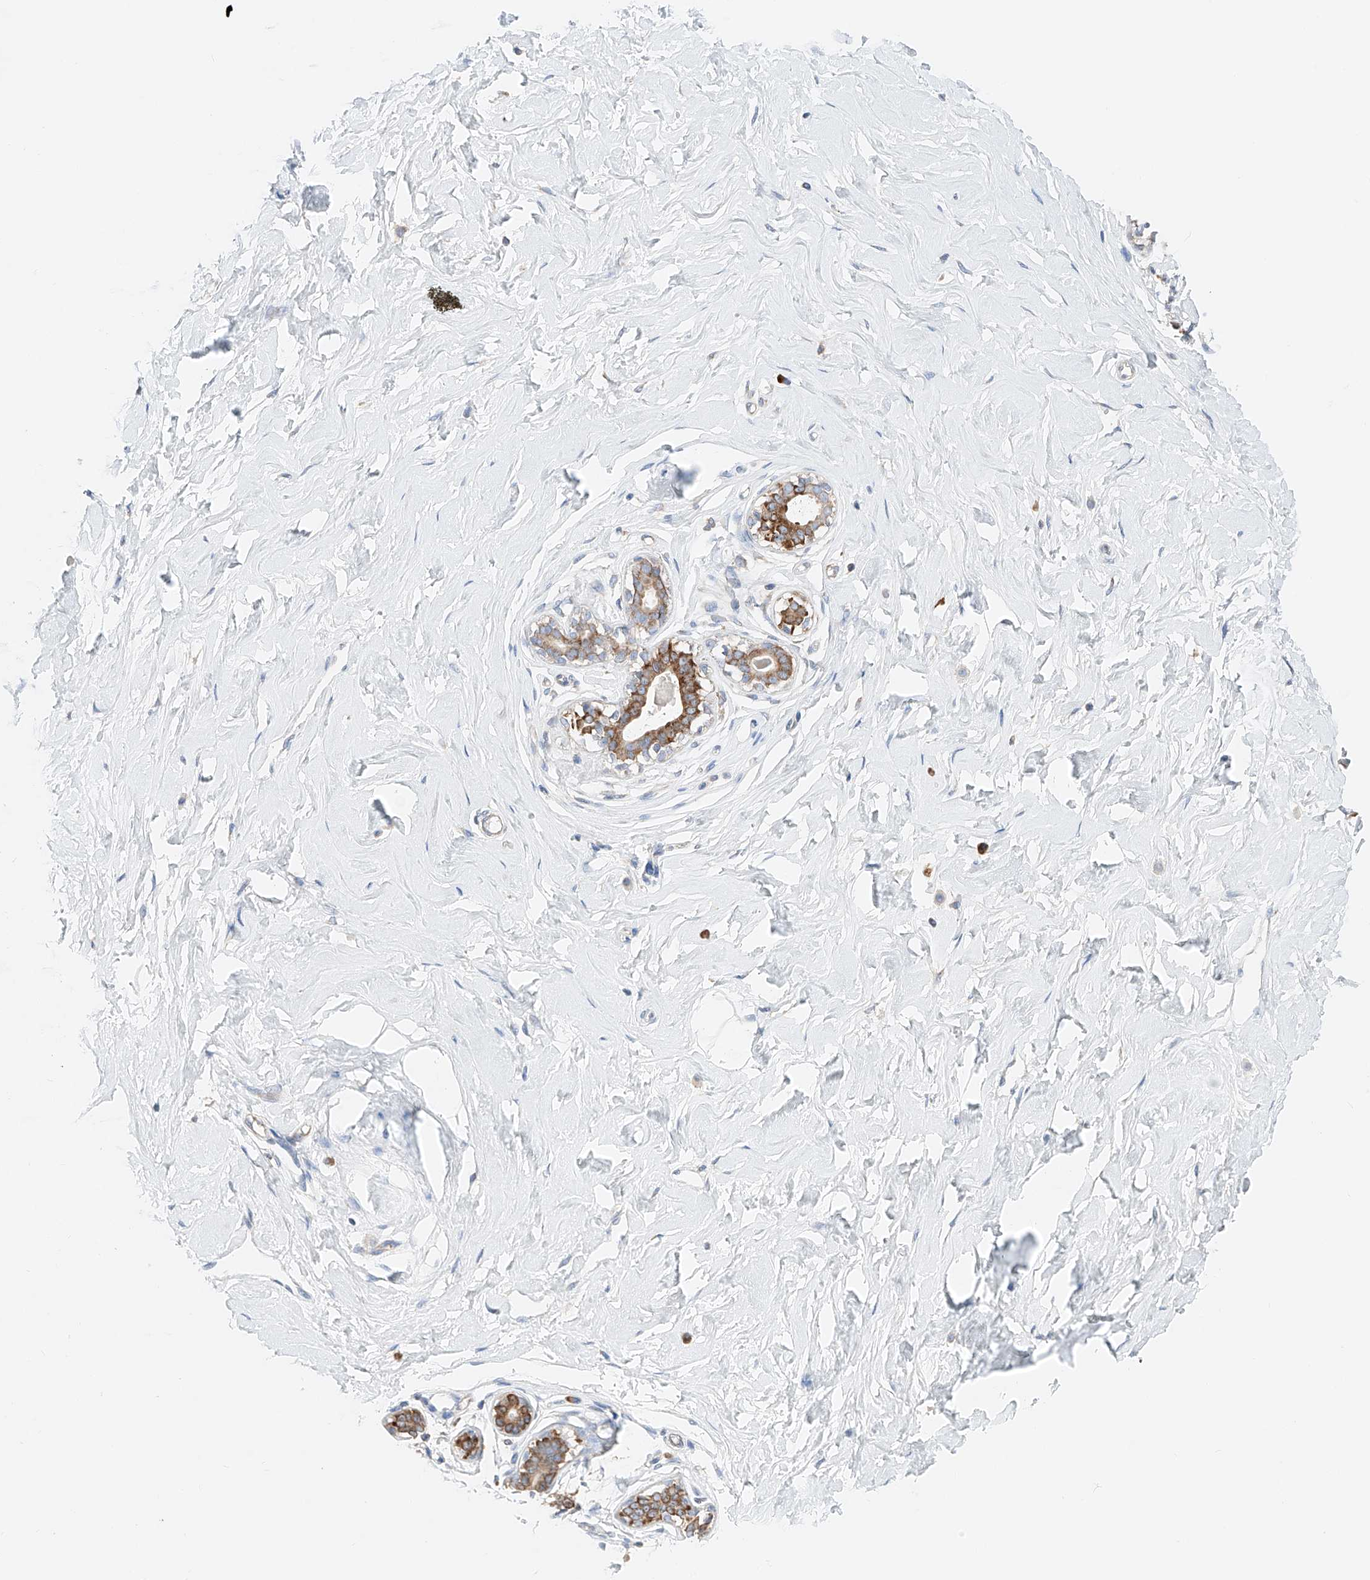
{"staining": {"intensity": "negative", "quantity": "none", "location": "none"}, "tissue": "breast", "cell_type": "Adipocytes", "image_type": "normal", "snomed": [{"axis": "morphology", "description": "Normal tissue, NOS"}, {"axis": "morphology", "description": "Adenoma, NOS"}, {"axis": "topography", "description": "Breast"}], "caption": "This is a micrograph of immunohistochemistry staining of unremarkable breast, which shows no expression in adipocytes. (Immunohistochemistry, brightfield microscopy, high magnification).", "gene": "CRELD1", "patient": {"sex": "female", "age": 23}}